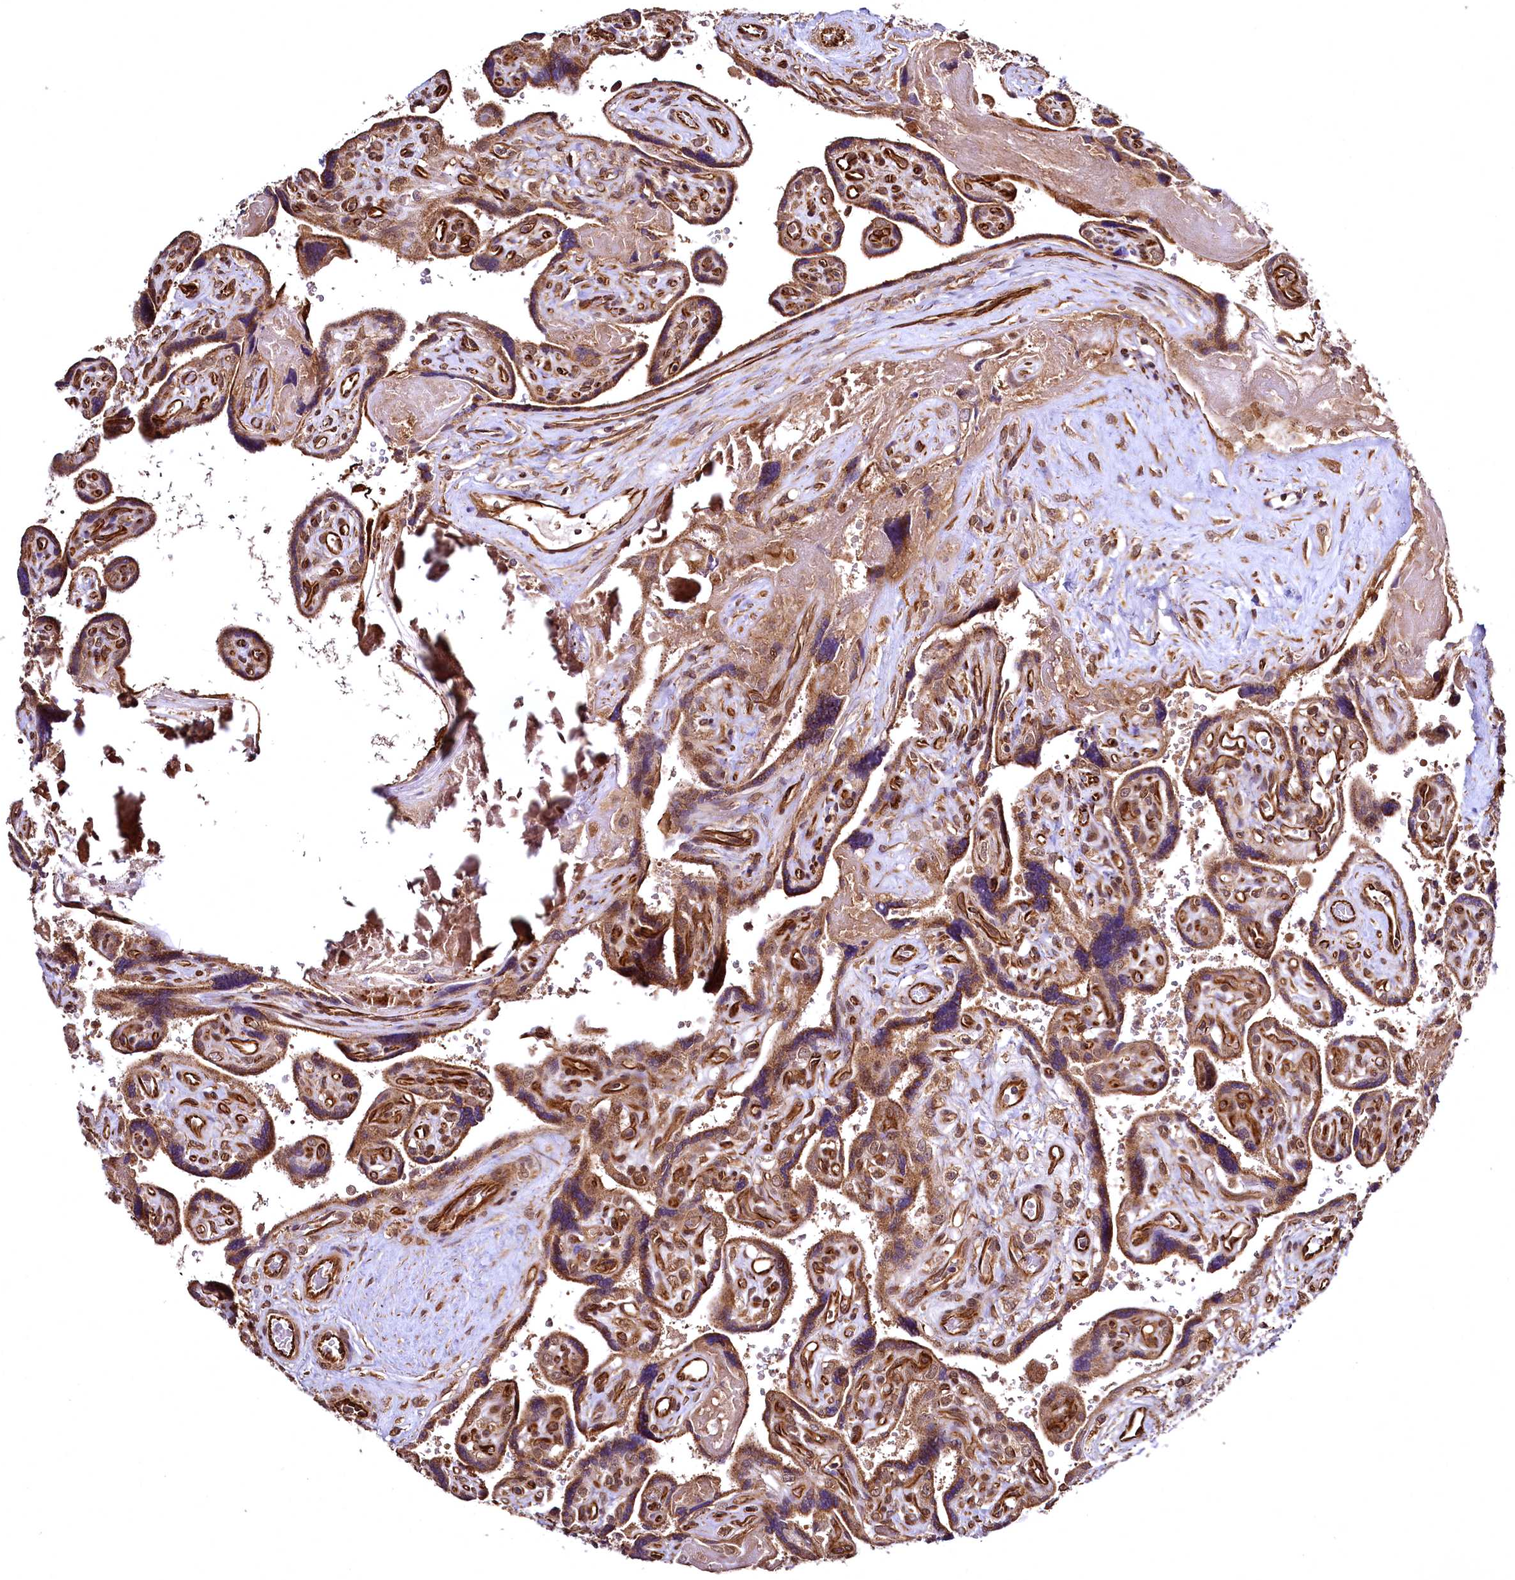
{"staining": {"intensity": "strong", "quantity": "25%-75%", "location": "cytoplasmic/membranous"}, "tissue": "placenta", "cell_type": "Trophoblastic cells", "image_type": "normal", "snomed": [{"axis": "morphology", "description": "Normal tissue, NOS"}, {"axis": "topography", "description": "Placenta"}], "caption": "This image exhibits normal placenta stained with IHC to label a protein in brown. The cytoplasmic/membranous of trophoblastic cells show strong positivity for the protein. Nuclei are counter-stained blue.", "gene": "TBCEL", "patient": {"sex": "female", "age": 39}}